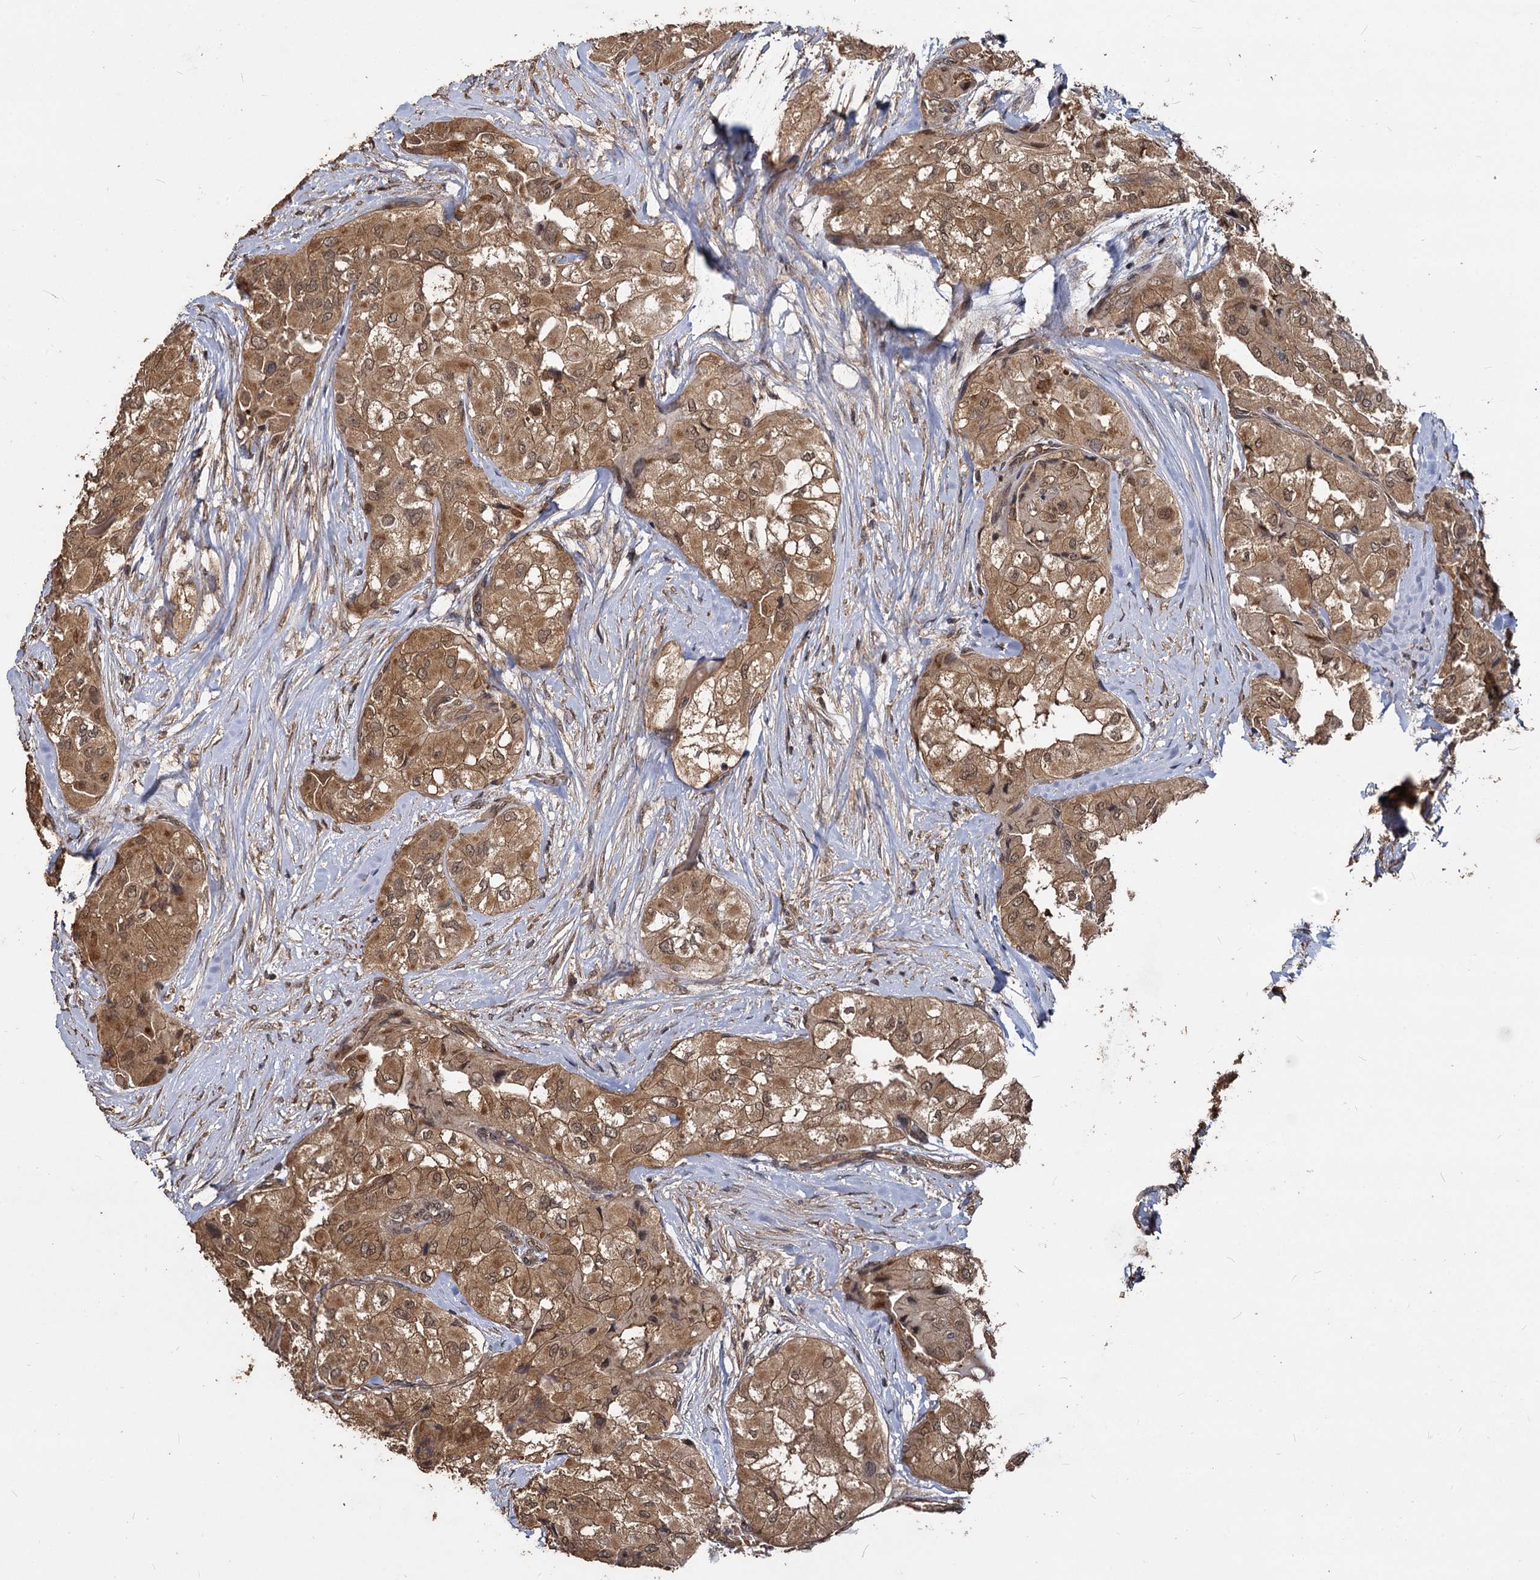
{"staining": {"intensity": "moderate", "quantity": ">75%", "location": "cytoplasmic/membranous,nuclear"}, "tissue": "thyroid cancer", "cell_type": "Tumor cells", "image_type": "cancer", "snomed": [{"axis": "morphology", "description": "Papillary adenocarcinoma, NOS"}, {"axis": "topography", "description": "Thyroid gland"}], "caption": "Tumor cells exhibit moderate cytoplasmic/membranous and nuclear staining in about >75% of cells in thyroid papillary adenocarcinoma.", "gene": "VPS51", "patient": {"sex": "female", "age": 59}}